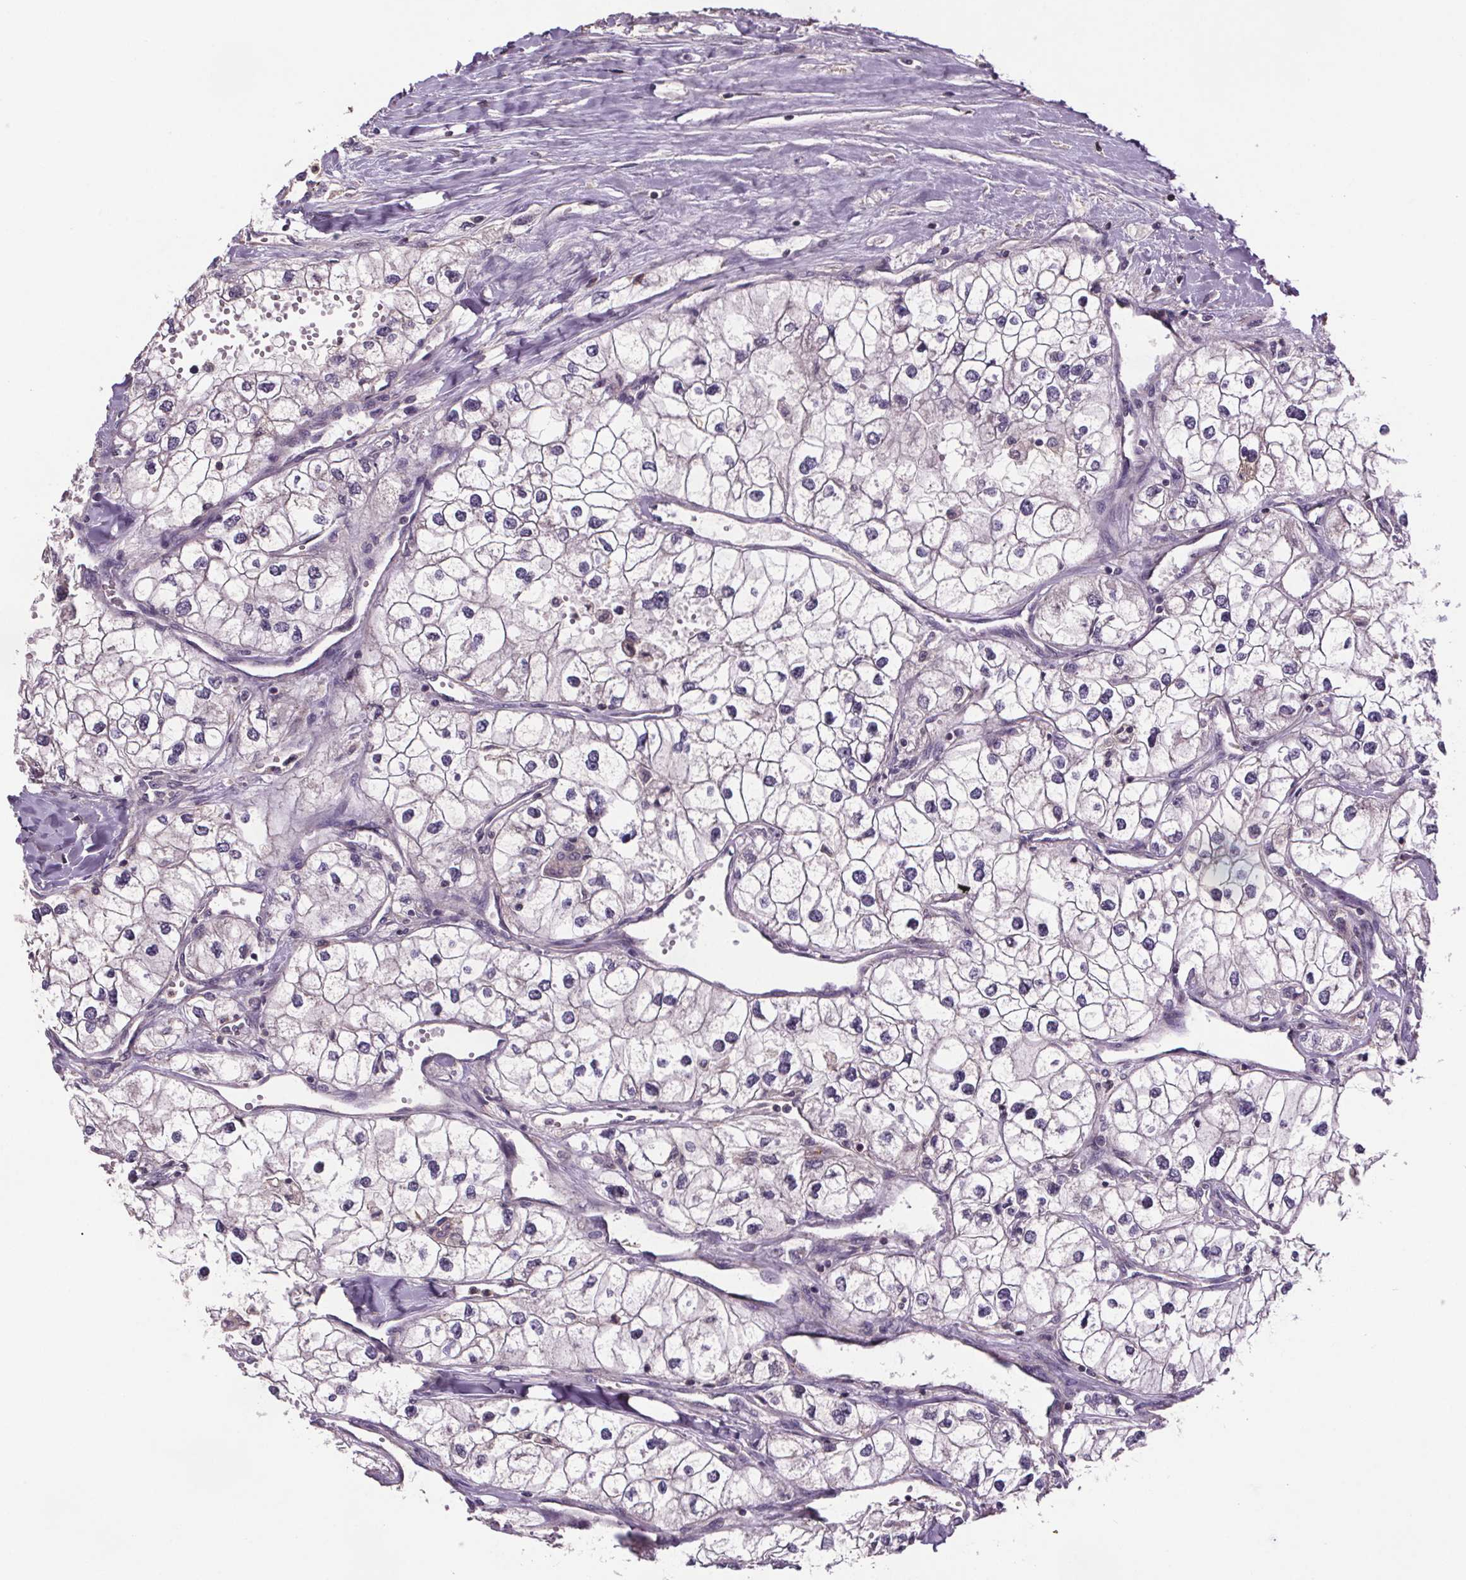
{"staining": {"intensity": "negative", "quantity": "none", "location": "none"}, "tissue": "renal cancer", "cell_type": "Tumor cells", "image_type": "cancer", "snomed": [{"axis": "morphology", "description": "Adenocarcinoma, NOS"}, {"axis": "topography", "description": "Kidney"}], "caption": "Tumor cells show no significant protein positivity in renal cancer (adenocarcinoma).", "gene": "CLN3", "patient": {"sex": "male", "age": 59}}